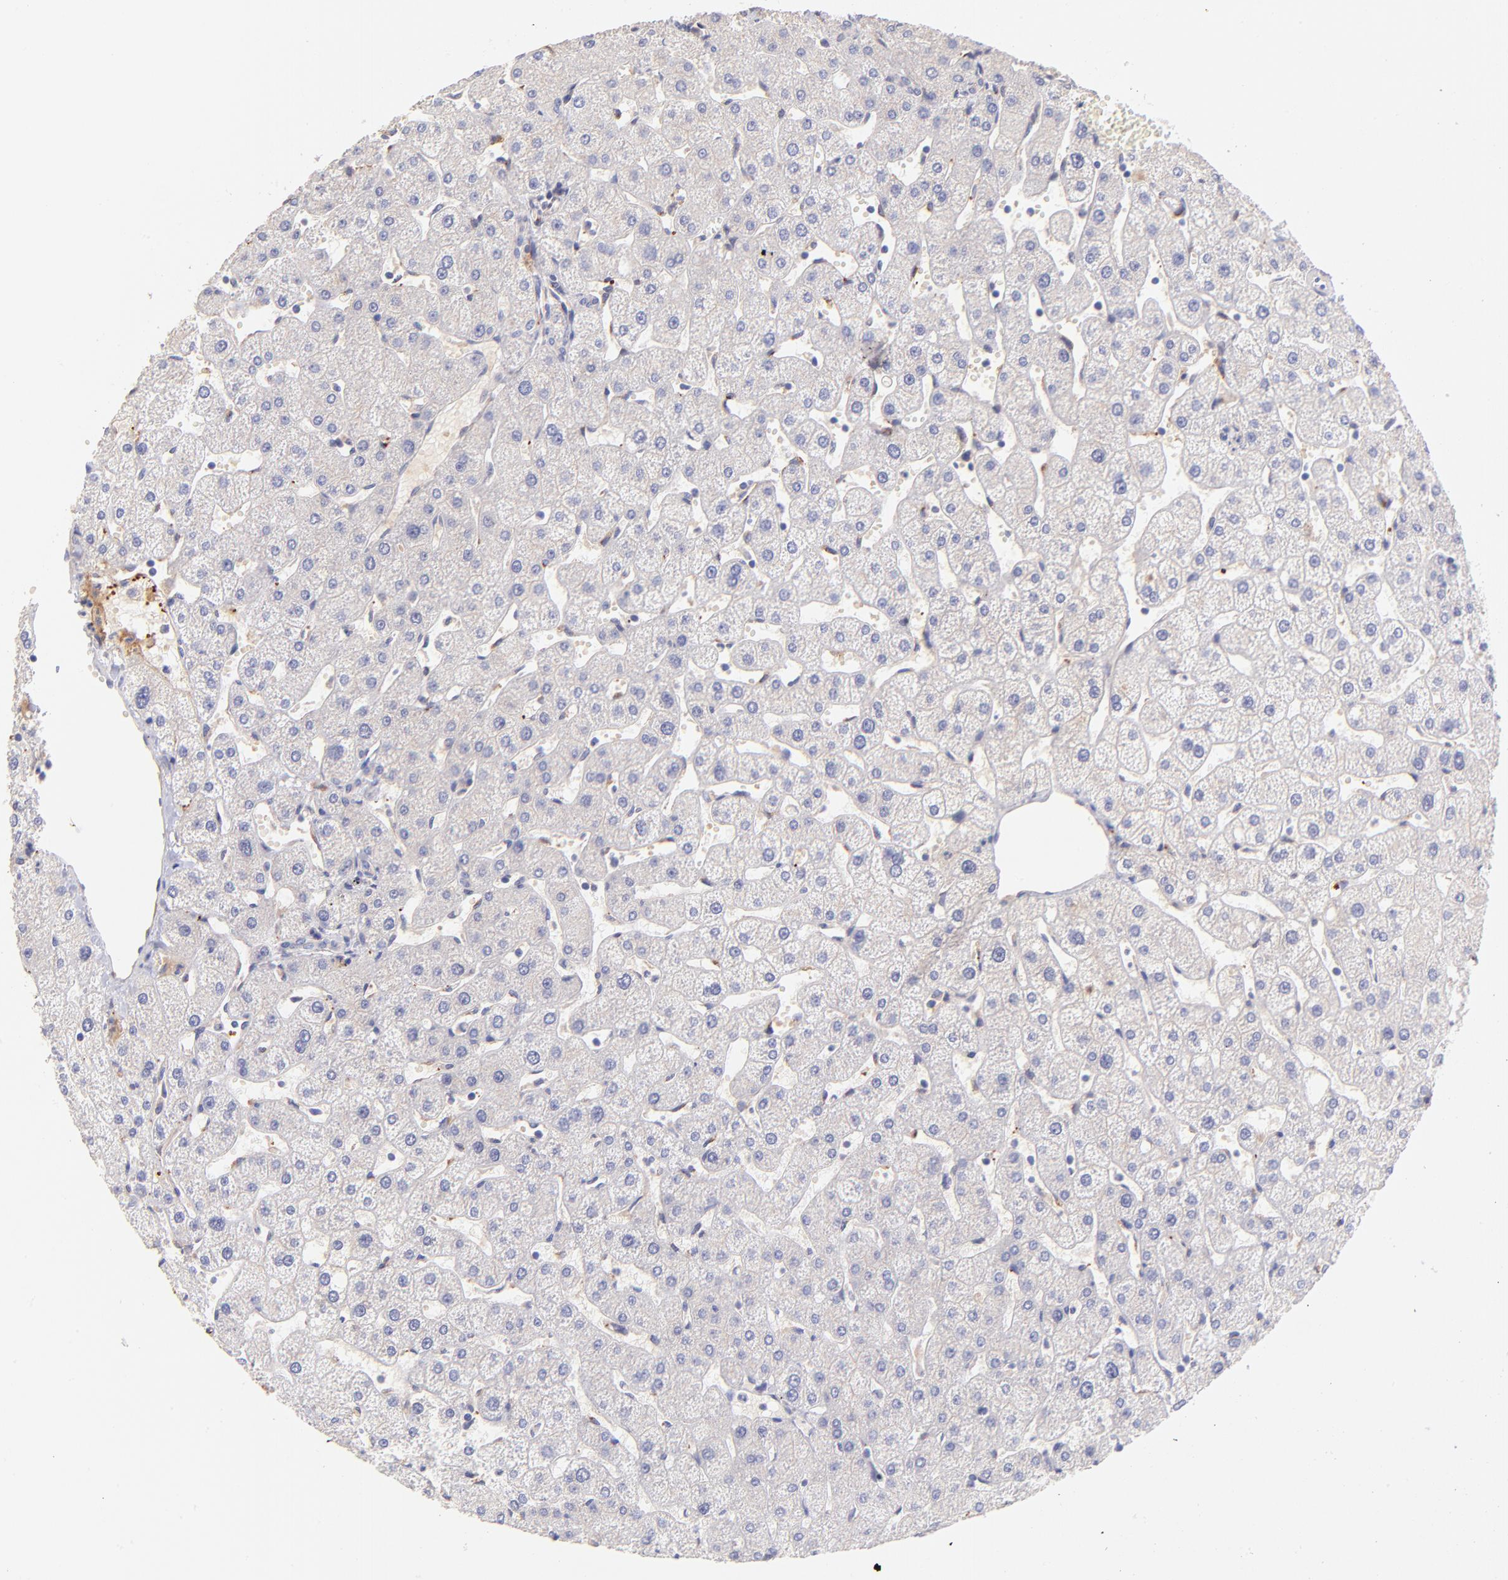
{"staining": {"intensity": "negative", "quantity": "none", "location": "none"}, "tissue": "liver", "cell_type": "Cholangiocytes", "image_type": "normal", "snomed": [{"axis": "morphology", "description": "Normal tissue, NOS"}, {"axis": "topography", "description": "Liver"}], "caption": "An IHC image of unremarkable liver is shown. There is no staining in cholangiocytes of liver. (DAB IHC, high magnification).", "gene": "SPARC", "patient": {"sex": "male", "age": 67}}